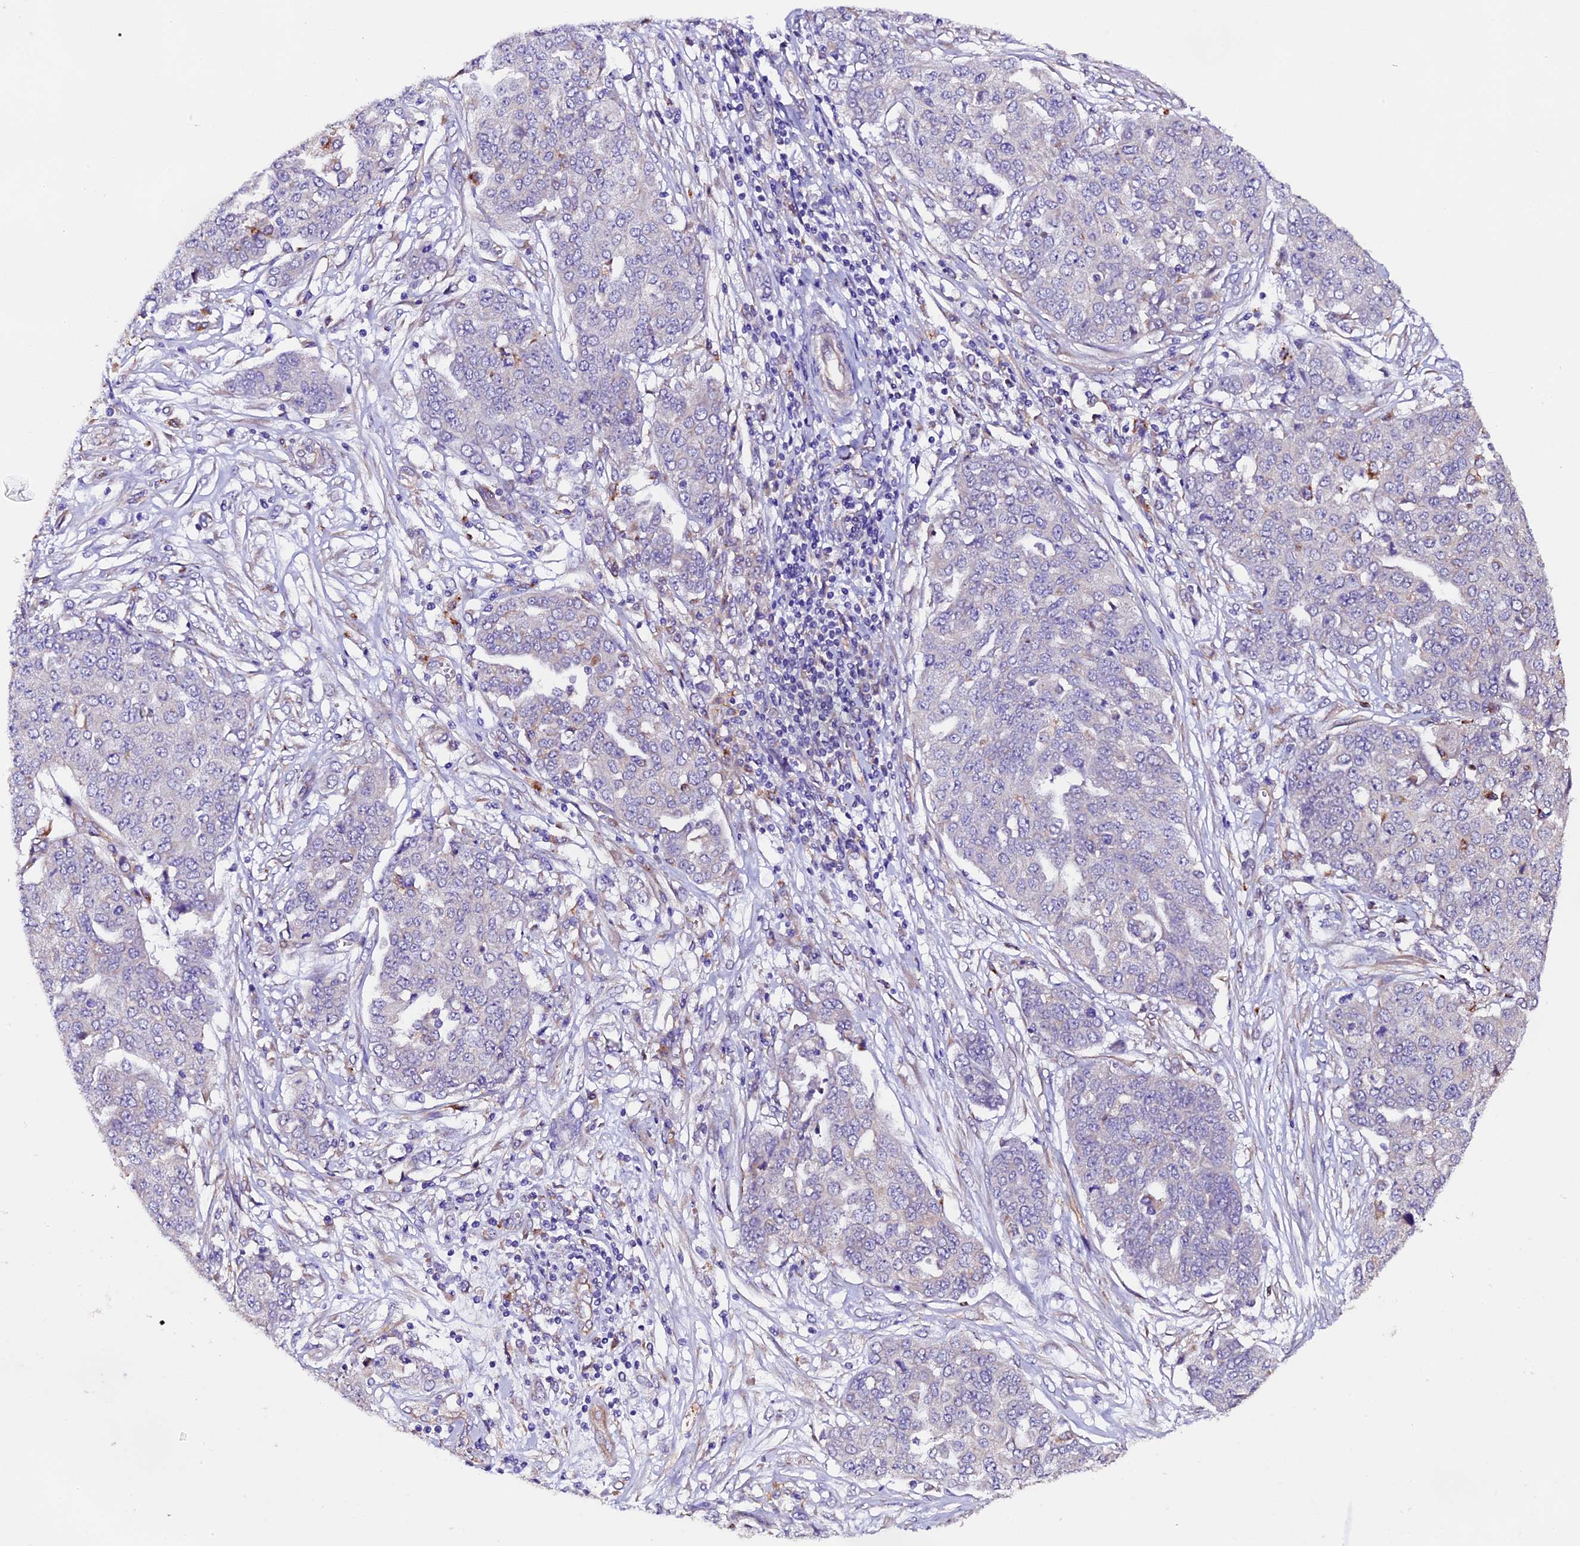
{"staining": {"intensity": "negative", "quantity": "none", "location": "none"}, "tissue": "ovarian cancer", "cell_type": "Tumor cells", "image_type": "cancer", "snomed": [{"axis": "morphology", "description": "Cystadenocarcinoma, serous, NOS"}, {"axis": "topography", "description": "Soft tissue"}, {"axis": "topography", "description": "Ovary"}], "caption": "There is no significant staining in tumor cells of ovarian serous cystadenocarcinoma.", "gene": "CLN5", "patient": {"sex": "female", "age": 57}}